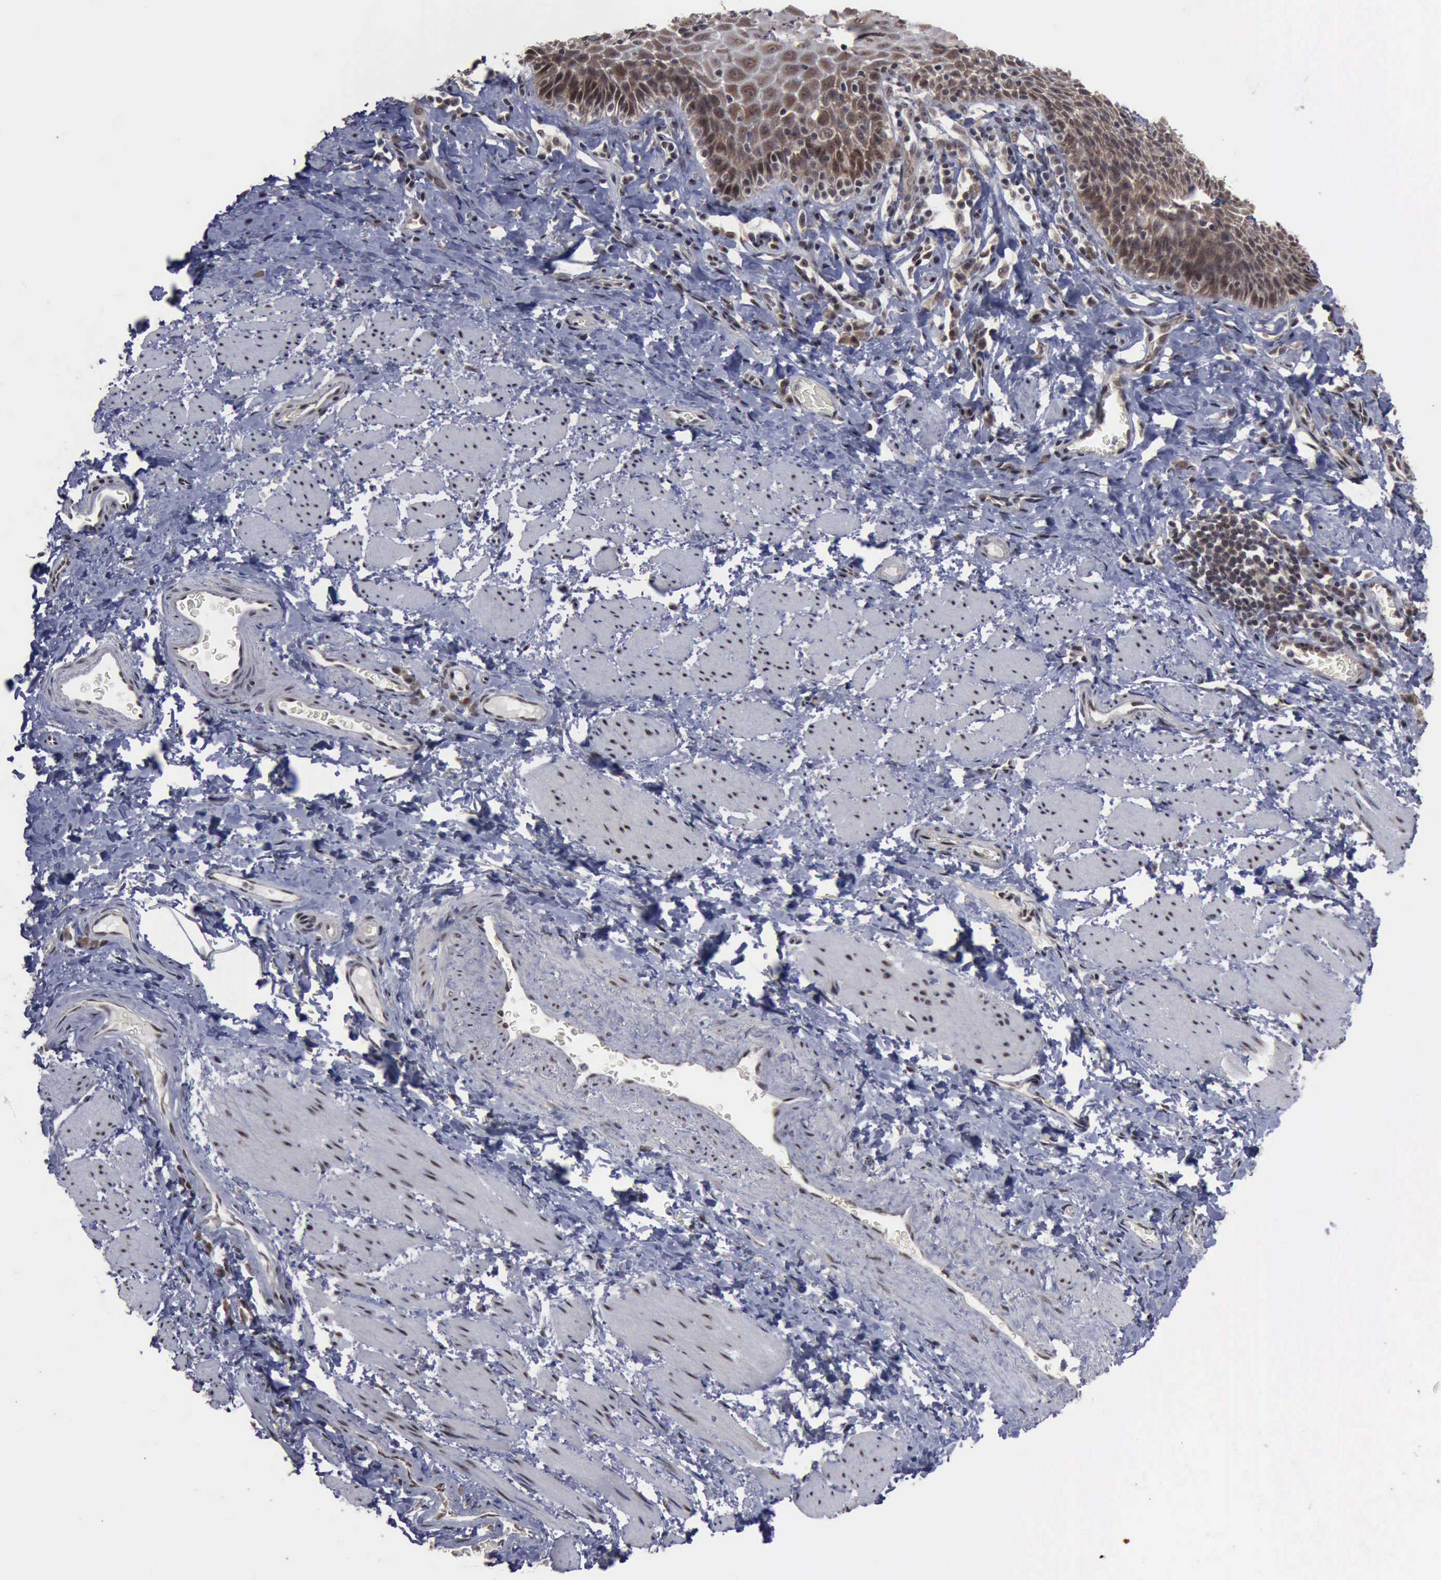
{"staining": {"intensity": "moderate", "quantity": "25%-75%", "location": "cytoplasmic/membranous,nuclear"}, "tissue": "esophagus", "cell_type": "Squamous epithelial cells", "image_type": "normal", "snomed": [{"axis": "morphology", "description": "Normal tissue, NOS"}, {"axis": "topography", "description": "Esophagus"}], "caption": "Benign esophagus reveals moderate cytoplasmic/membranous,nuclear expression in approximately 25%-75% of squamous epithelial cells Using DAB (3,3'-diaminobenzidine) (brown) and hematoxylin (blue) stains, captured at high magnification using brightfield microscopy..", "gene": "RTCB", "patient": {"sex": "female", "age": 61}}